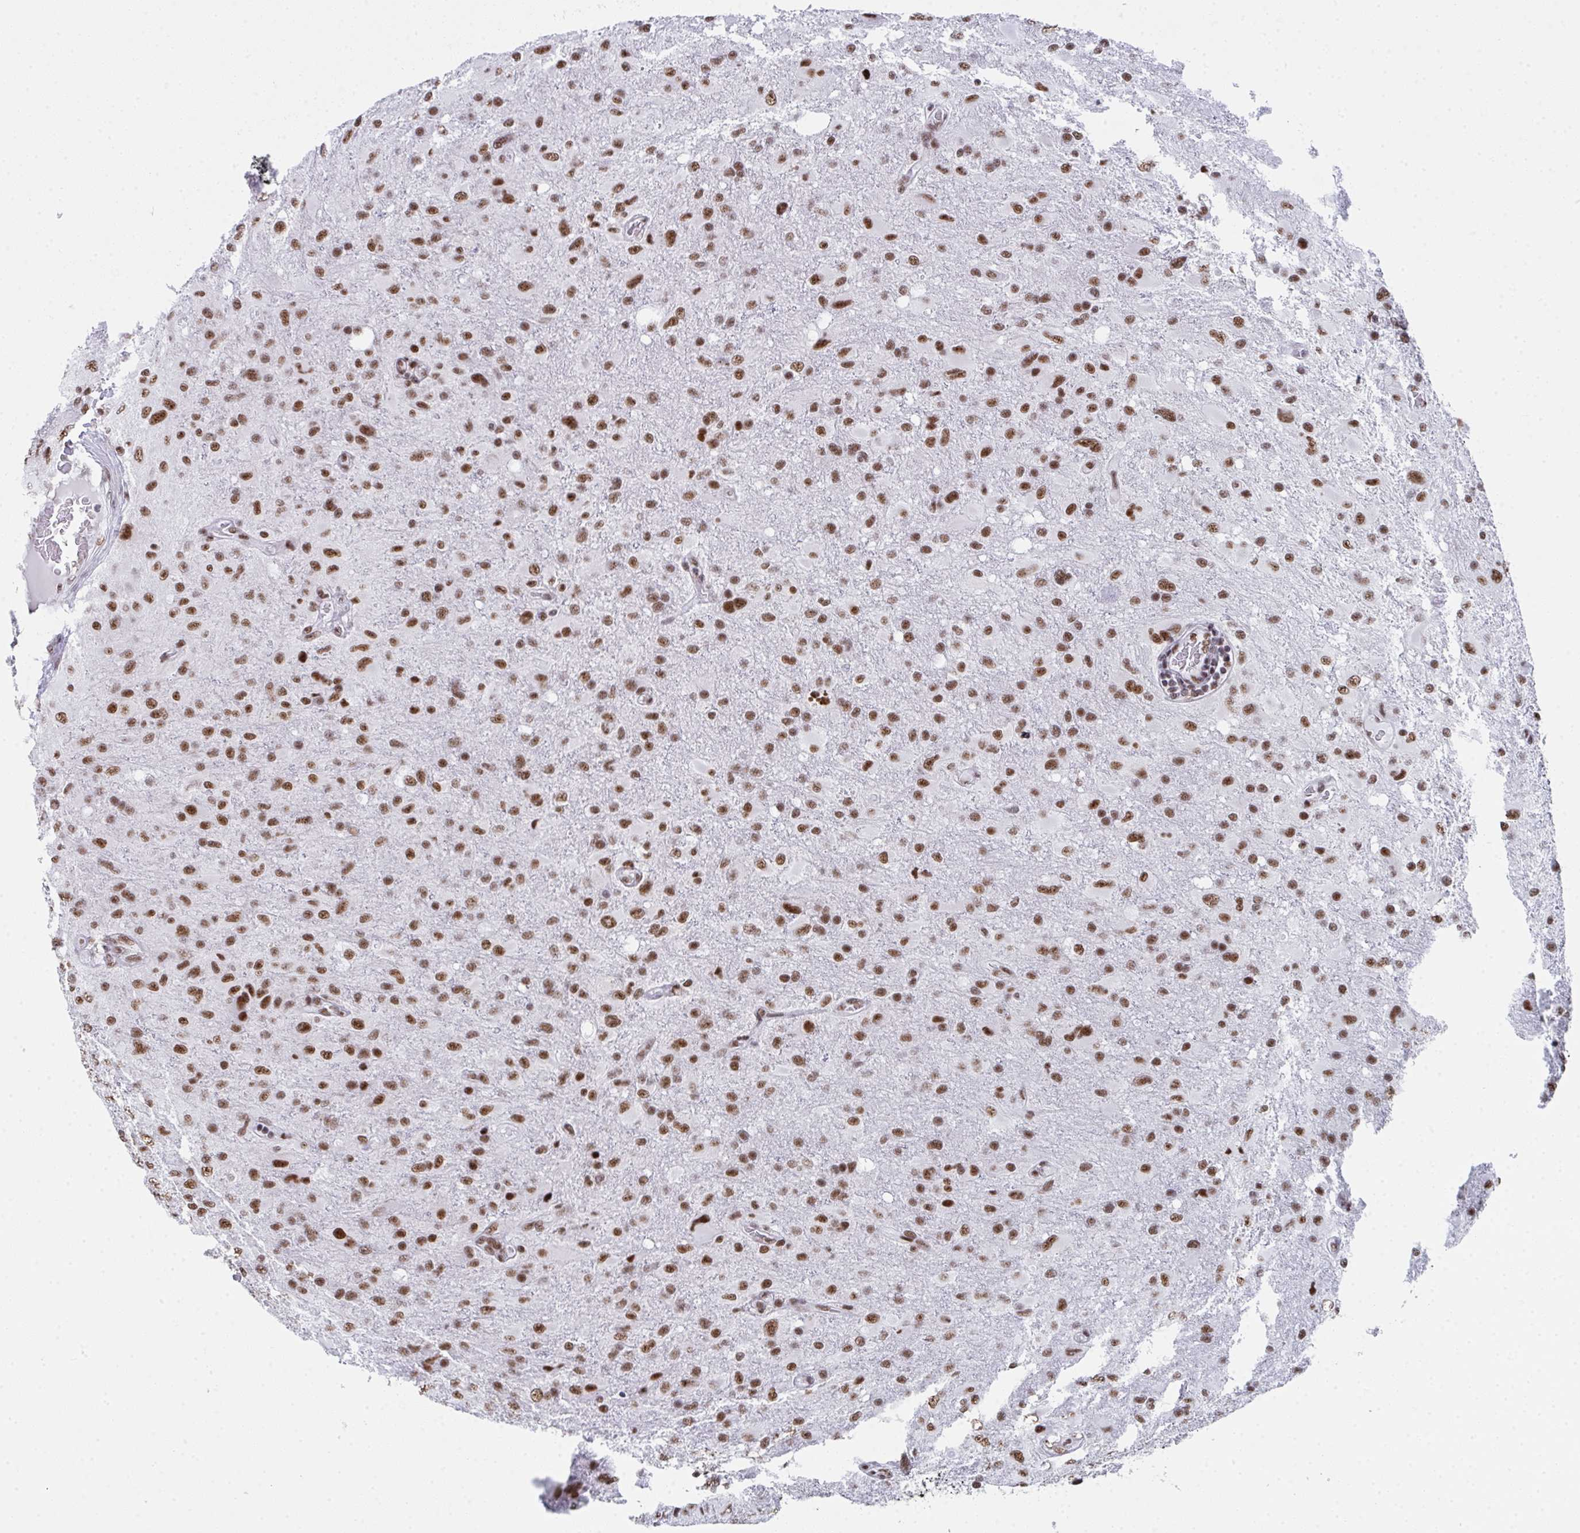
{"staining": {"intensity": "strong", "quantity": ">75%", "location": "nuclear"}, "tissue": "glioma", "cell_type": "Tumor cells", "image_type": "cancer", "snomed": [{"axis": "morphology", "description": "Glioma, malignant, High grade"}, {"axis": "topography", "description": "Brain"}], "caption": "Tumor cells demonstrate high levels of strong nuclear positivity in about >75% of cells in glioma. The staining was performed using DAB to visualize the protein expression in brown, while the nuclei were stained in blue with hematoxylin (Magnification: 20x).", "gene": "SNRNP70", "patient": {"sex": "male", "age": 53}}